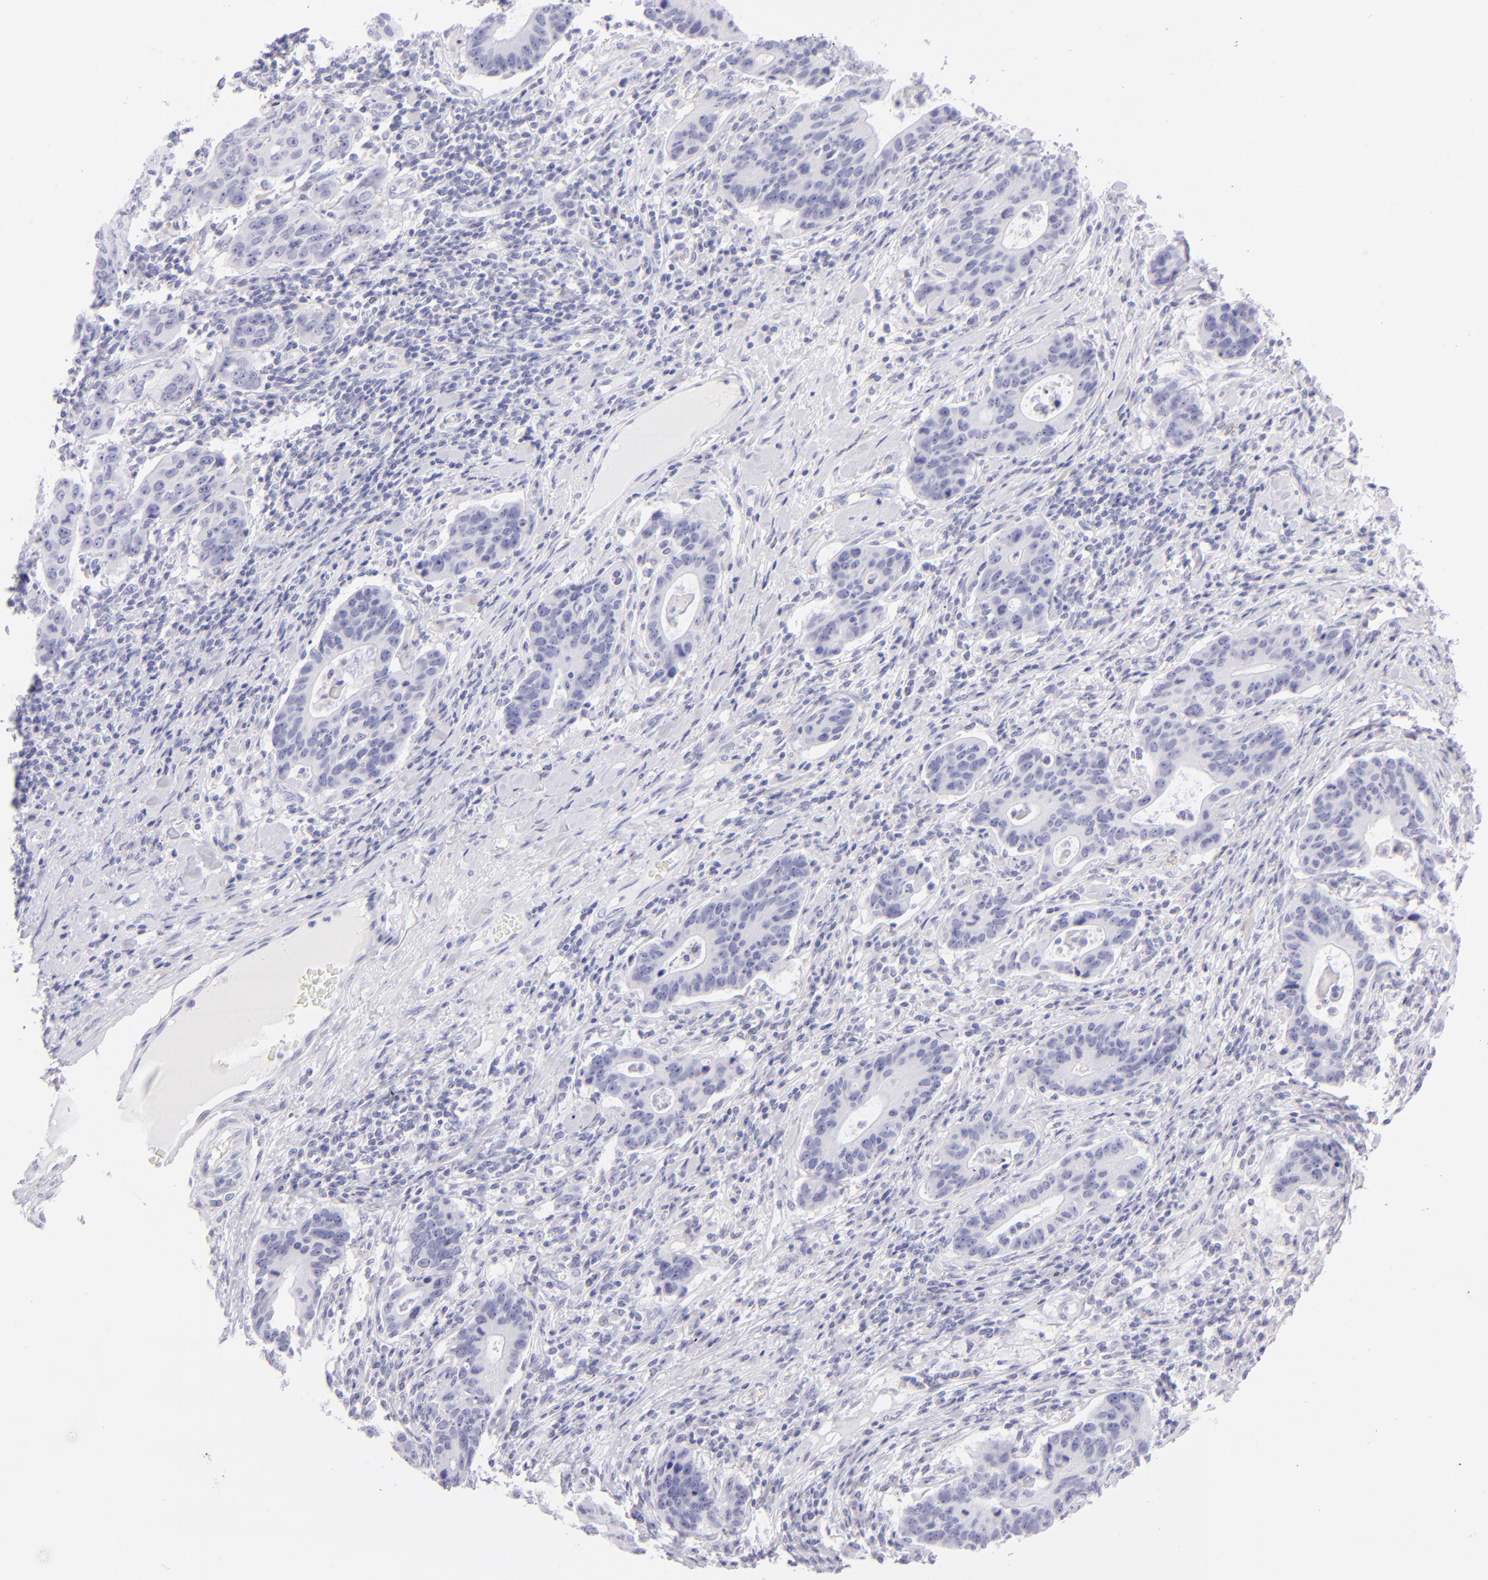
{"staining": {"intensity": "negative", "quantity": "none", "location": "none"}, "tissue": "stomach cancer", "cell_type": "Tumor cells", "image_type": "cancer", "snomed": [{"axis": "morphology", "description": "Adenocarcinoma, NOS"}, {"axis": "topography", "description": "Esophagus"}, {"axis": "topography", "description": "Stomach"}], "caption": "Photomicrograph shows no protein positivity in tumor cells of adenocarcinoma (stomach) tissue.", "gene": "CD72", "patient": {"sex": "male", "age": 74}}